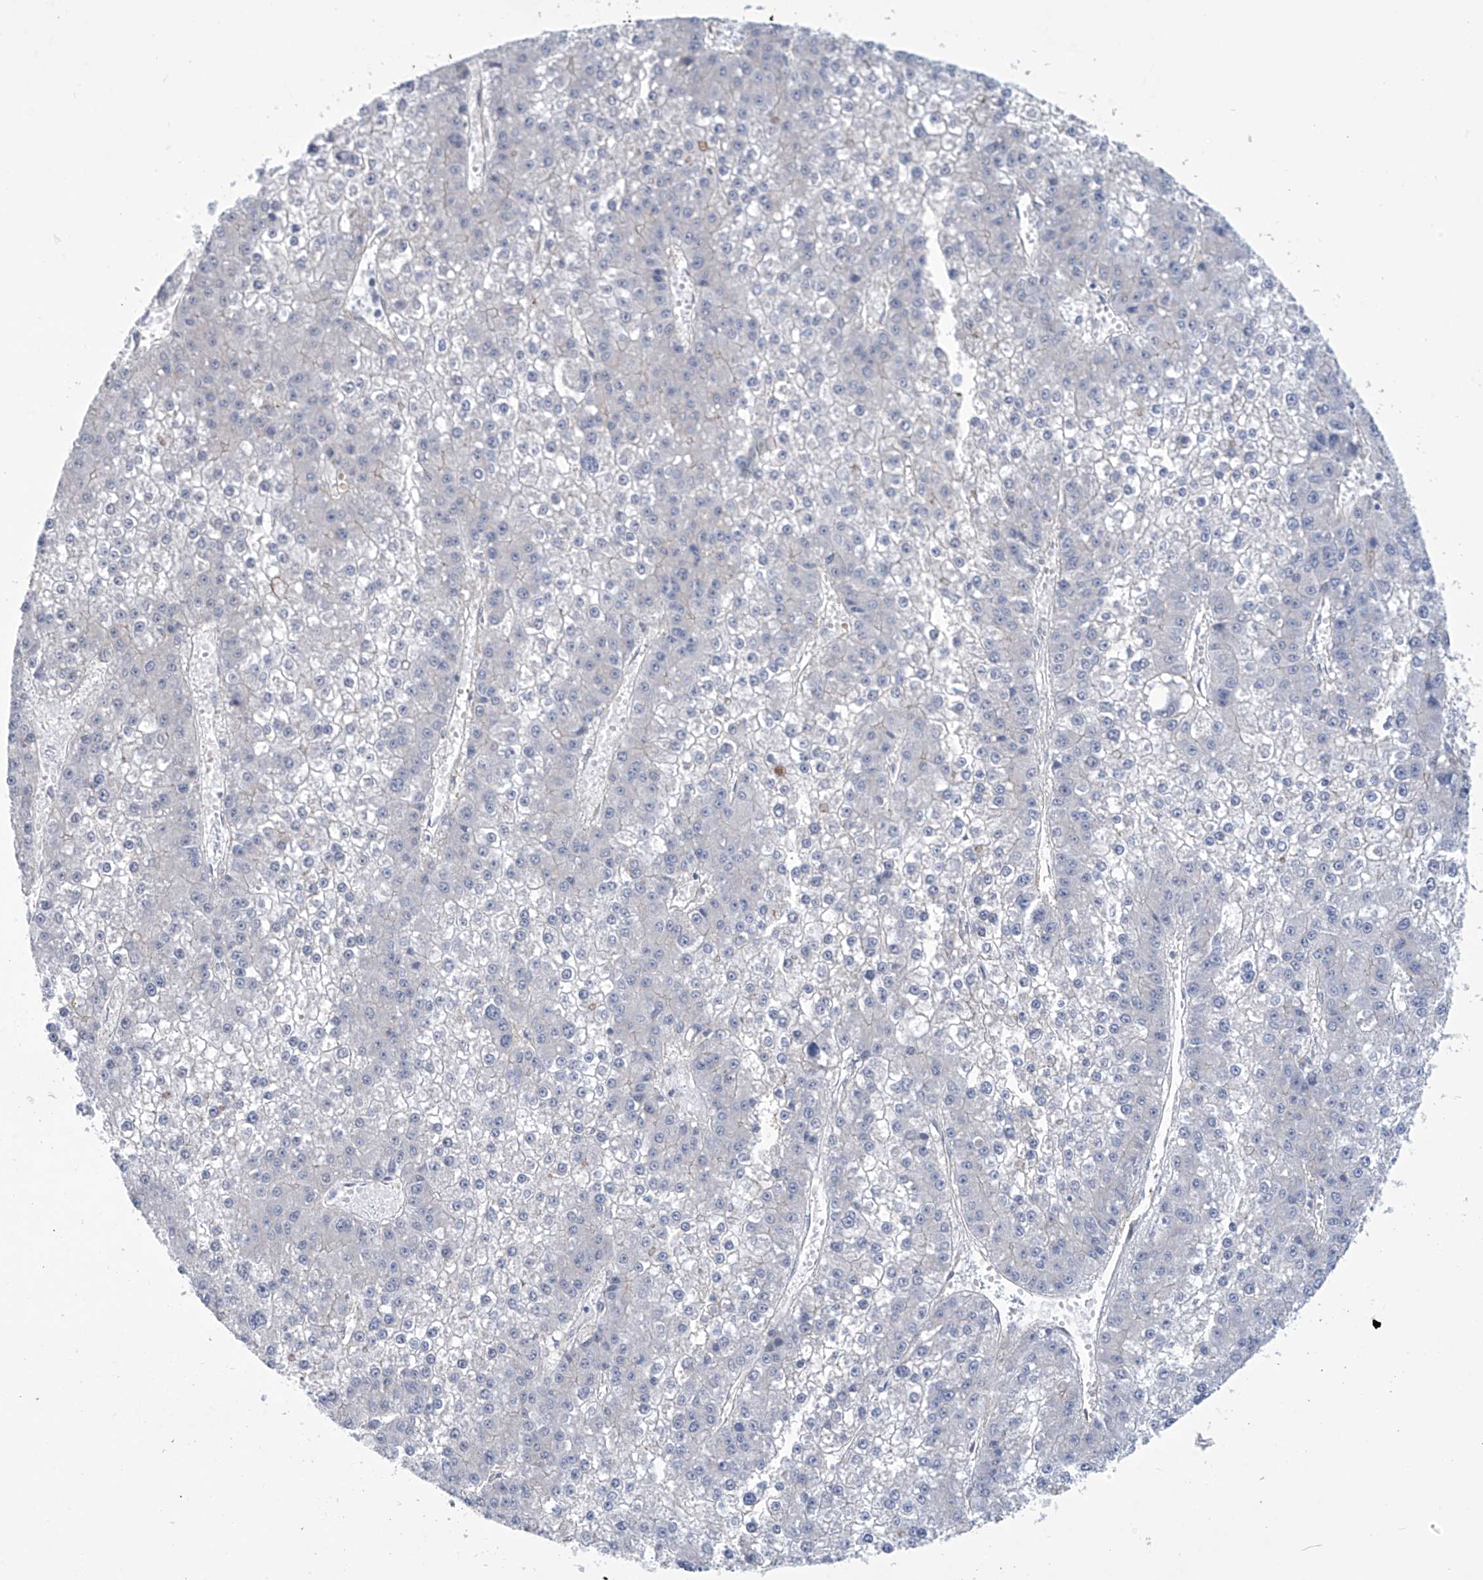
{"staining": {"intensity": "negative", "quantity": "none", "location": "none"}, "tissue": "liver cancer", "cell_type": "Tumor cells", "image_type": "cancer", "snomed": [{"axis": "morphology", "description": "Carcinoma, Hepatocellular, NOS"}, {"axis": "topography", "description": "Liver"}], "caption": "There is no significant expression in tumor cells of liver cancer (hepatocellular carcinoma).", "gene": "ABHD13", "patient": {"sex": "female", "age": 73}}